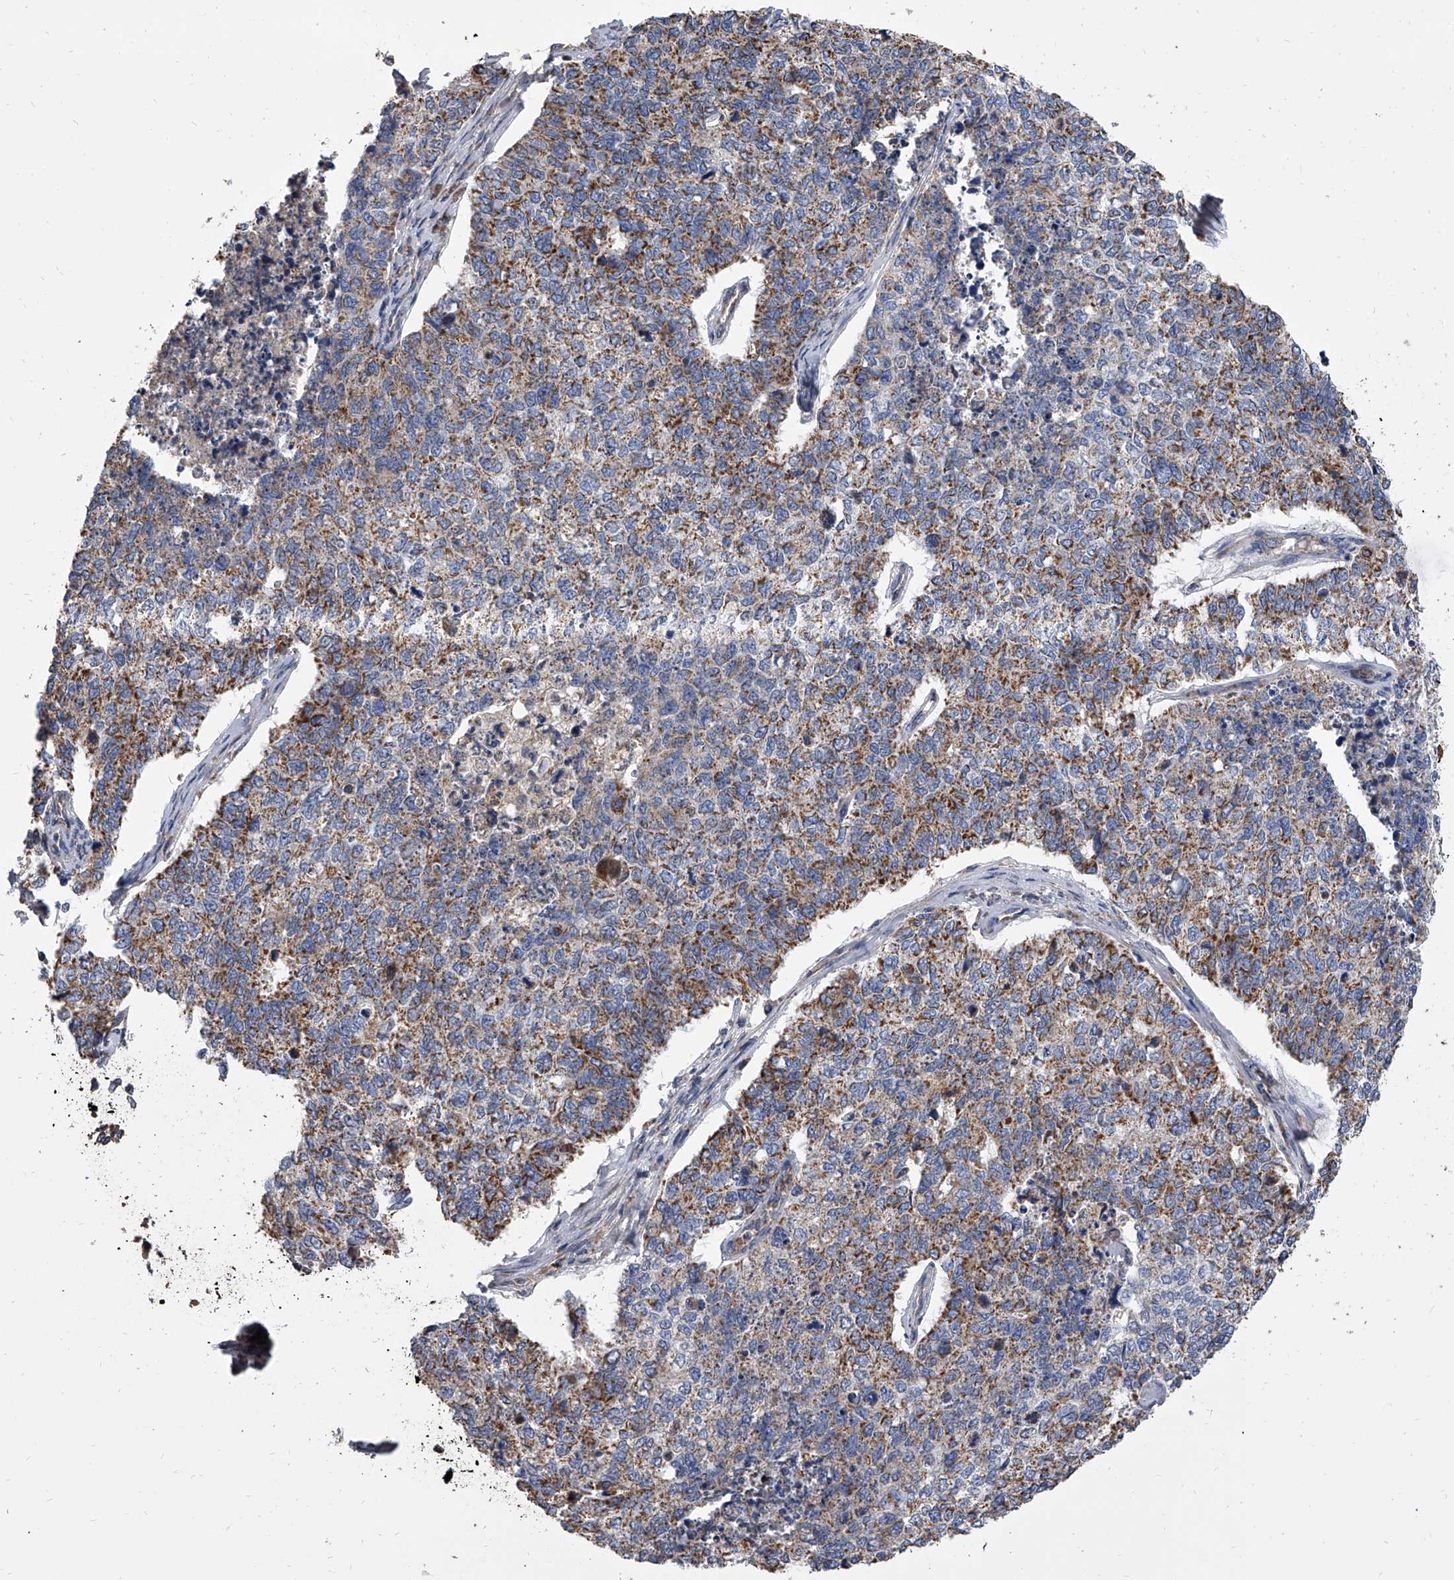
{"staining": {"intensity": "moderate", "quantity": "25%-75%", "location": "cytoplasmic/membranous"}, "tissue": "cervical cancer", "cell_type": "Tumor cells", "image_type": "cancer", "snomed": [{"axis": "morphology", "description": "Squamous cell carcinoma, NOS"}, {"axis": "topography", "description": "Cervix"}], "caption": "High-power microscopy captured an immunohistochemistry micrograph of squamous cell carcinoma (cervical), revealing moderate cytoplasmic/membranous expression in about 25%-75% of tumor cells. The staining was performed using DAB (3,3'-diaminobenzidine), with brown indicating positive protein expression. Nuclei are stained blue with hematoxylin.", "gene": "MRPL28", "patient": {"sex": "female", "age": 63}}